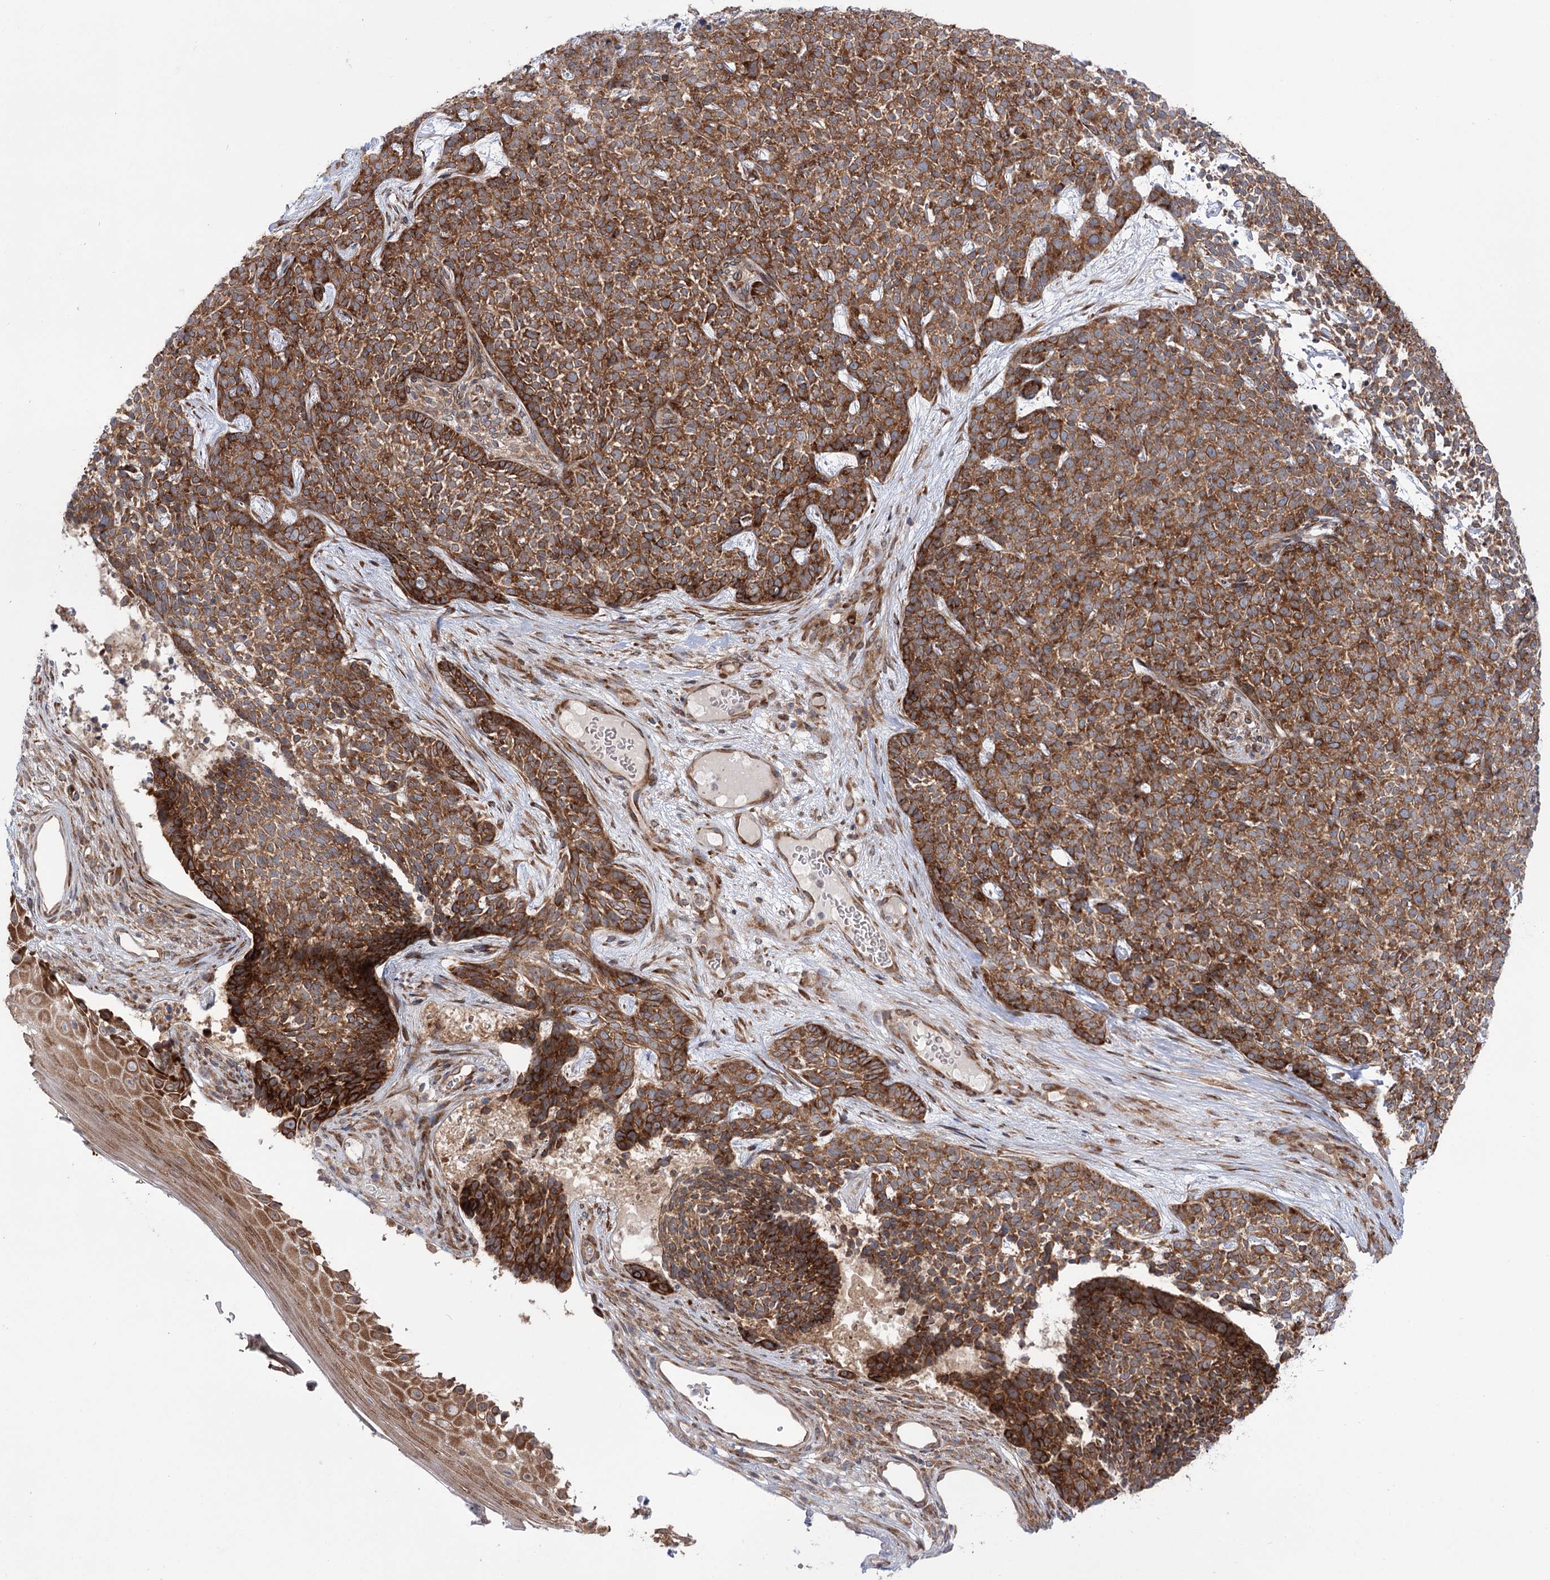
{"staining": {"intensity": "strong", "quantity": ">75%", "location": "cytoplasmic/membranous"}, "tissue": "skin cancer", "cell_type": "Tumor cells", "image_type": "cancer", "snomed": [{"axis": "morphology", "description": "Basal cell carcinoma"}, {"axis": "topography", "description": "Skin"}], "caption": "A high amount of strong cytoplasmic/membranous staining is seen in approximately >75% of tumor cells in basal cell carcinoma (skin) tissue.", "gene": "VWA2", "patient": {"sex": "female", "age": 84}}